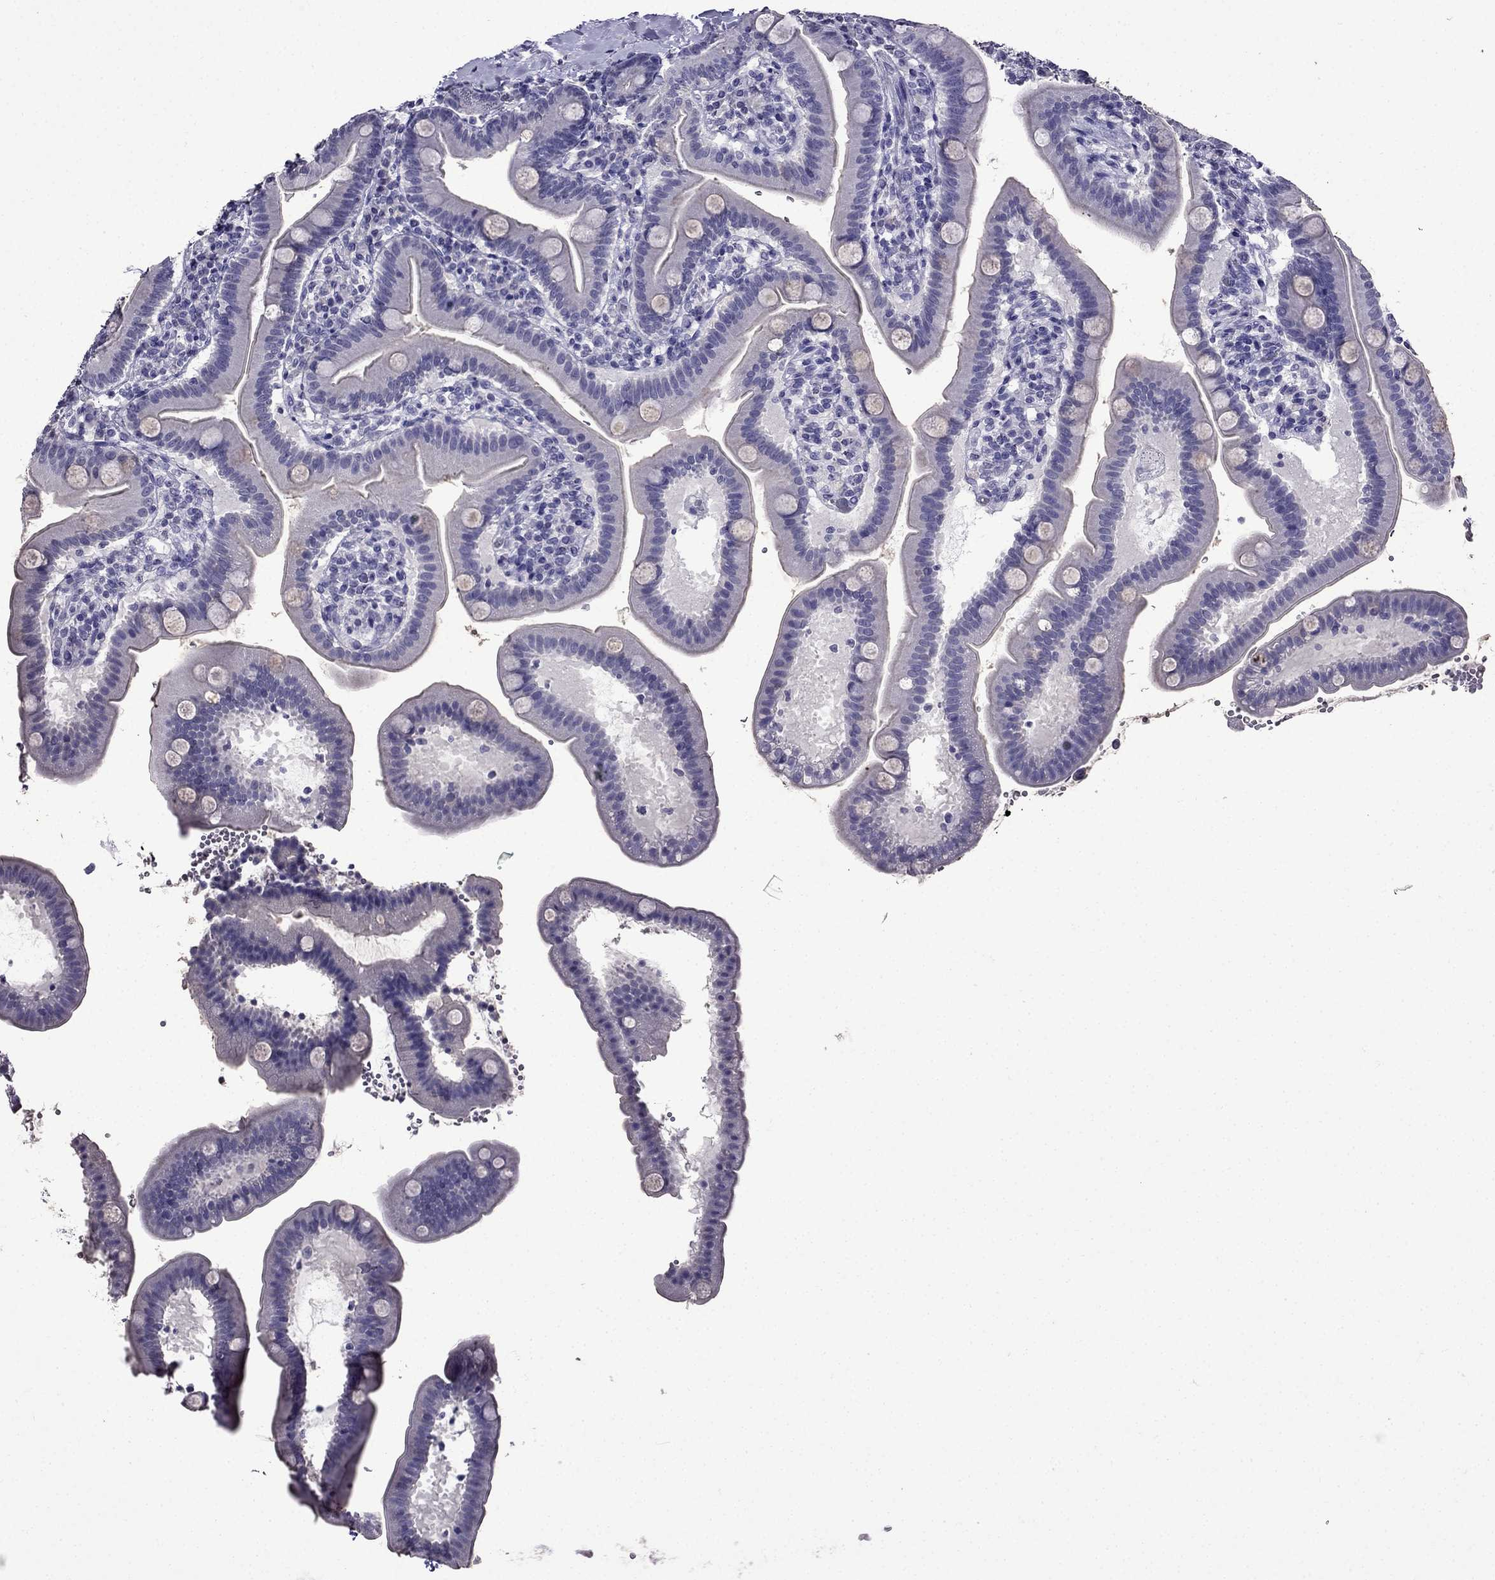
{"staining": {"intensity": "negative", "quantity": "none", "location": "none"}, "tissue": "small intestine", "cell_type": "Glandular cells", "image_type": "normal", "snomed": [{"axis": "morphology", "description": "Normal tissue, NOS"}, {"axis": "topography", "description": "Small intestine"}], "caption": "Histopathology image shows no protein expression in glandular cells of normal small intestine.", "gene": "DNAH17", "patient": {"sex": "male", "age": 66}}